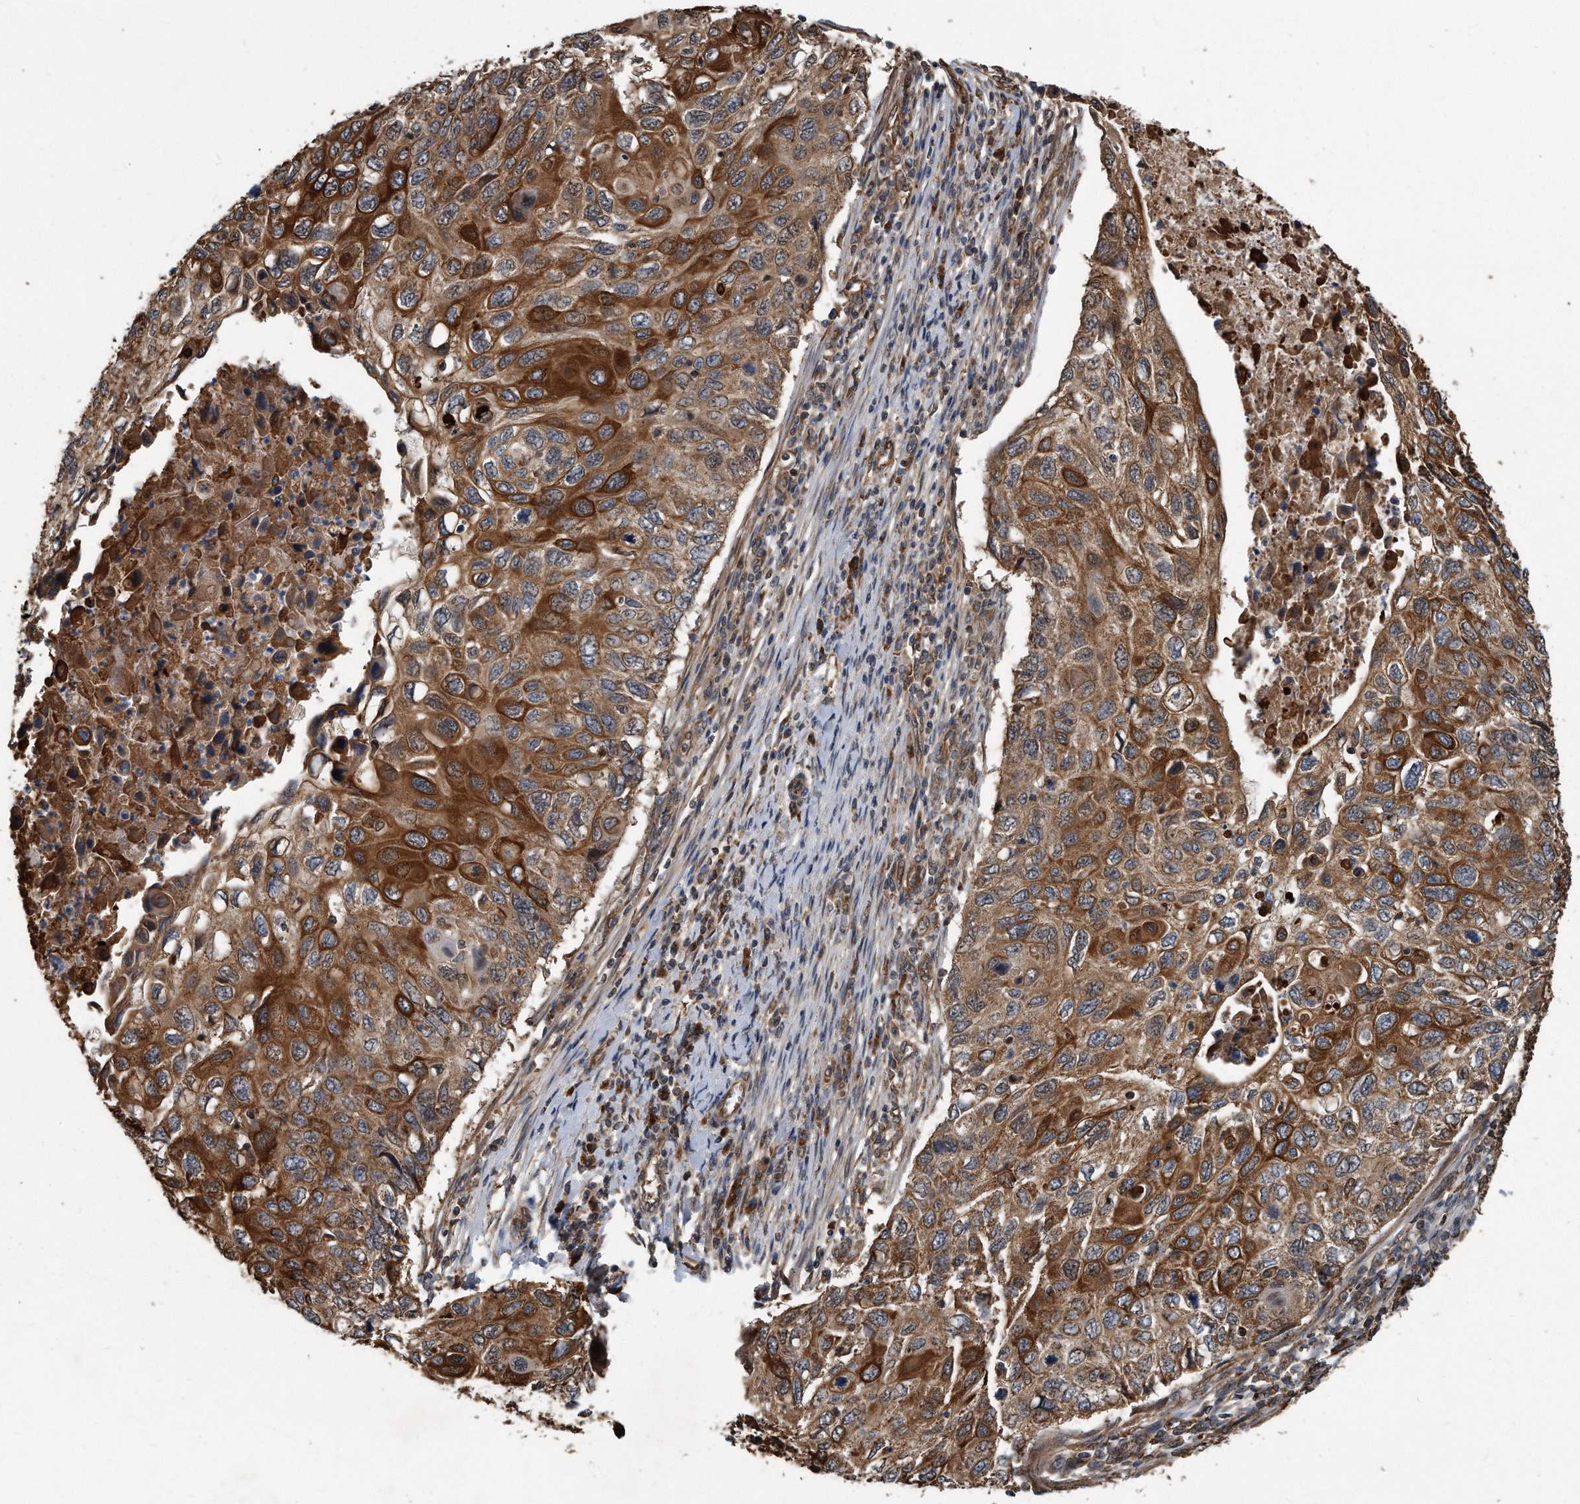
{"staining": {"intensity": "moderate", "quantity": ">75%", "location": "cytoplasmic/membranous"}, "tissue": "cervical cancer", "cell_type": "Tumor cells", "image_type": "cancer", "snomed": [{"axis": "morphology", "description": "Squamous cell carcinoma, NOS"}, {"axis": "topography", "description": "Cervix"}], "caption": "A histopathology image showing moderate cytoplasmic/membranous staining in about >75% of tumor cells in cervical cancer (squamous cell carcinoma), as visualized by brown immunohistochemical staining.", "gene": "FAM136A", "patient": {"sex": "female", "age": 70}}